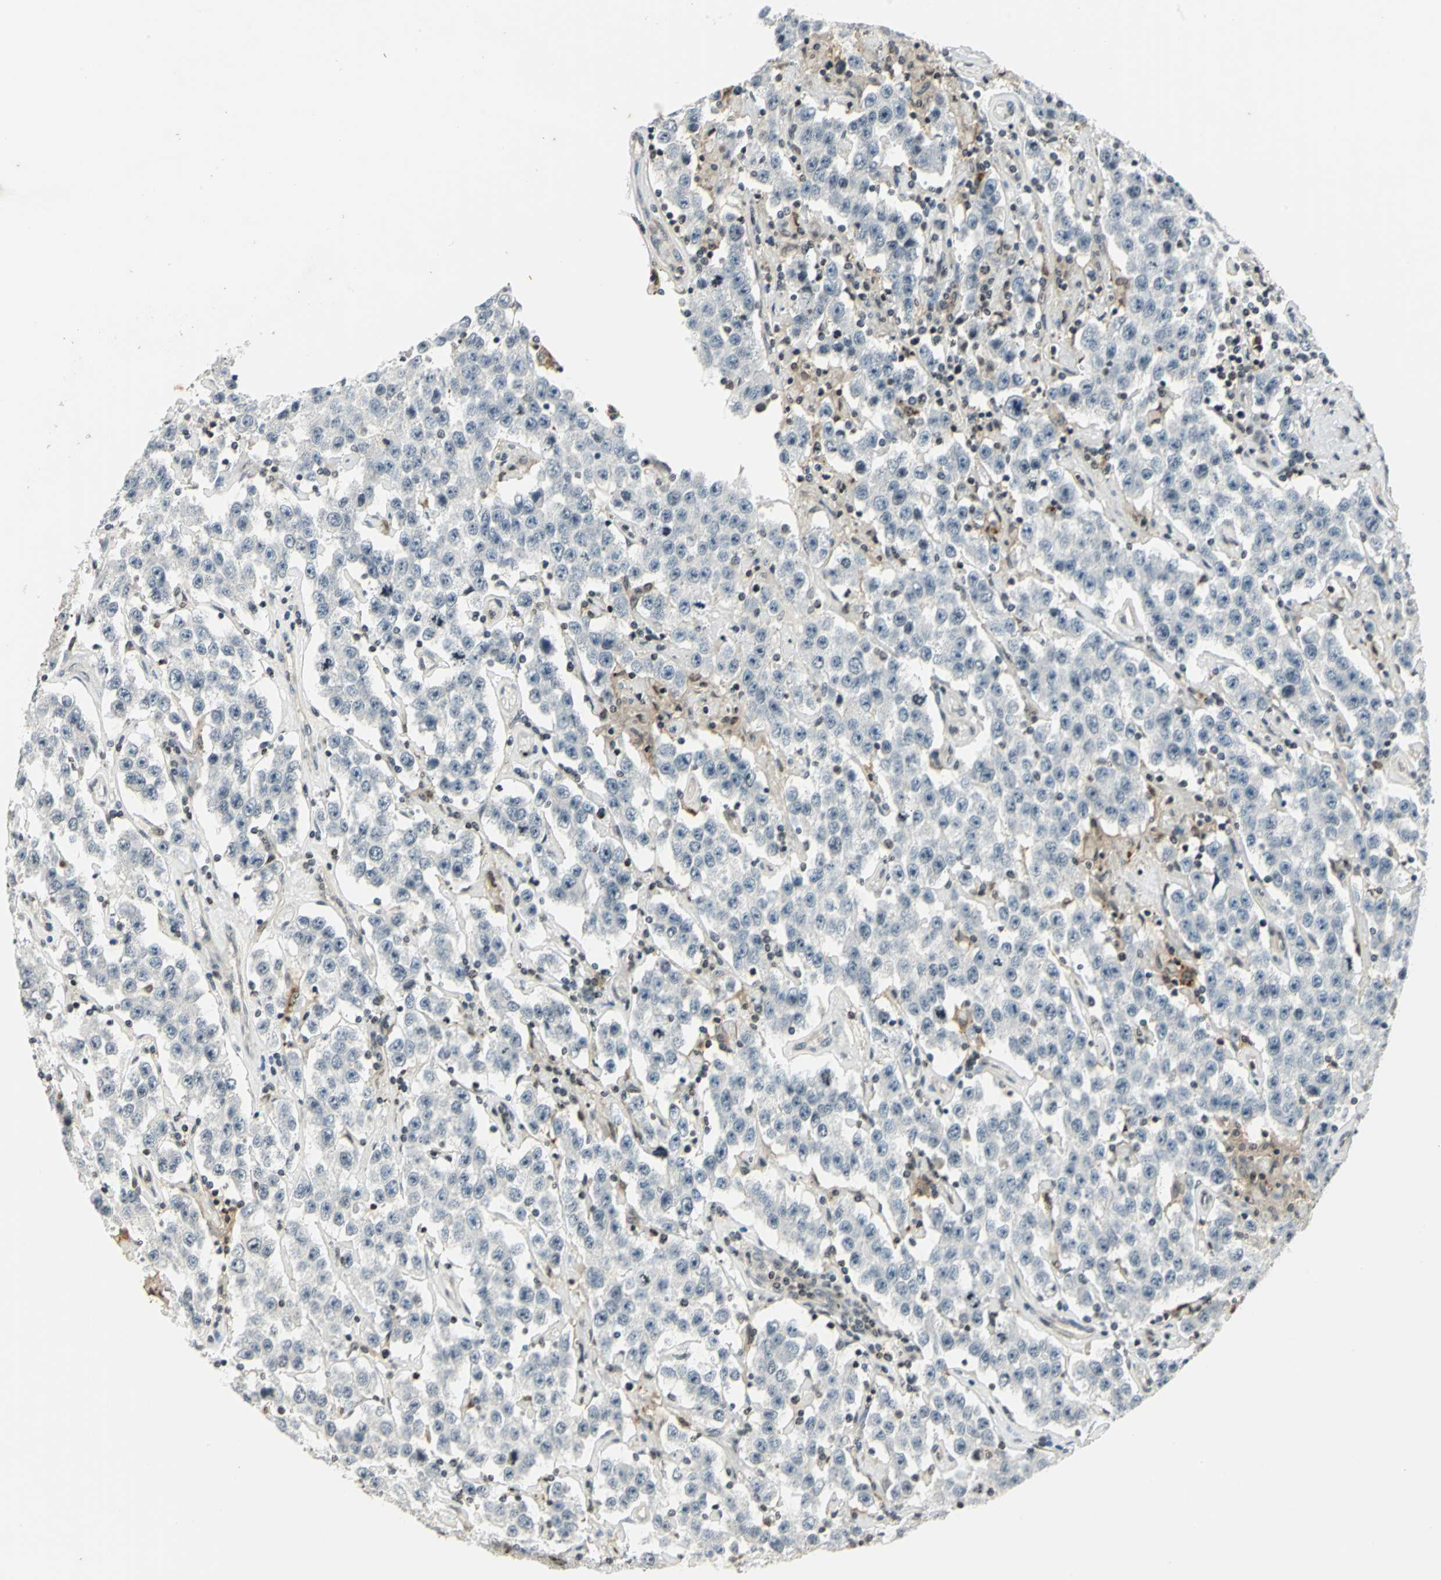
{"staining": {"intensity": "negative", "quantity": "none", "location": "none"}, "tissue": "testis cancer", "cell_type": "Tumor cells", "image_type": "cancer", "snomed": [{"axis": "morphology", "description": "Seminoma, NOS"}, {"axis": "topography", "description": "Testis"}], "caption": "IHC histopathology image of human testis cancer (seminoma) stained for a protein (brown), which demonstrates no staining in tumor cells.", "gene": "LGALS3", "patient": {"sex": "male", "age": 52}}